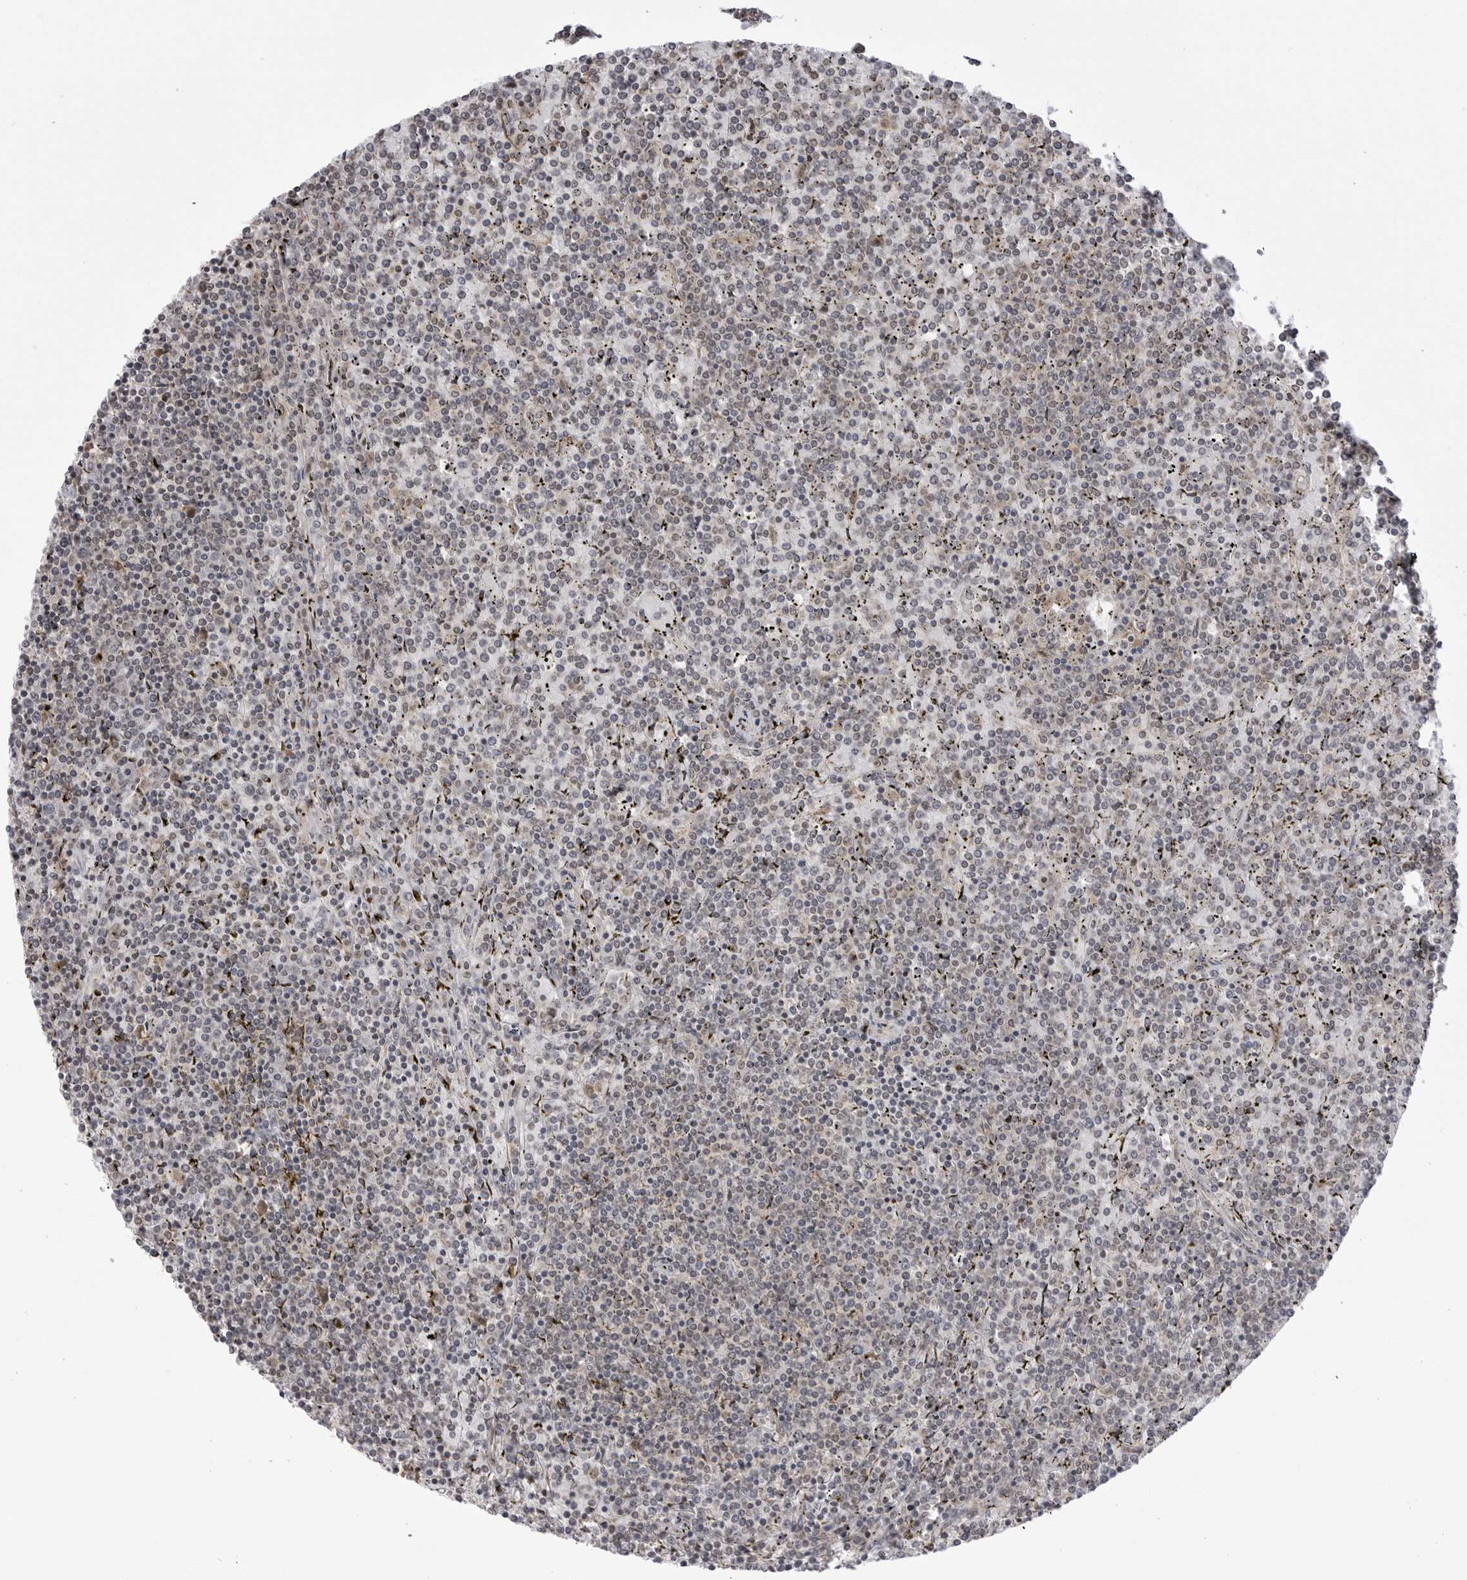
{"staining": {"intensity": "negative", "quantity": "none", "location": "none"}, "tissue": "lymphoma", "cell_type": "Tumor cells", "image_type": "cancer", "snomed": [{"axis": "morphology", "description": "Malignant lymphoma, non-Hodgkin's type, Low grade"}, {"axis": "topography", "description": "Spleen"}], "caption": "Immunohistochemical staining of human lymphoma exhibits no significant staining in tumor cells.", "gene": "PTK2B", "patient": {"sex": "female", "age": 19}}